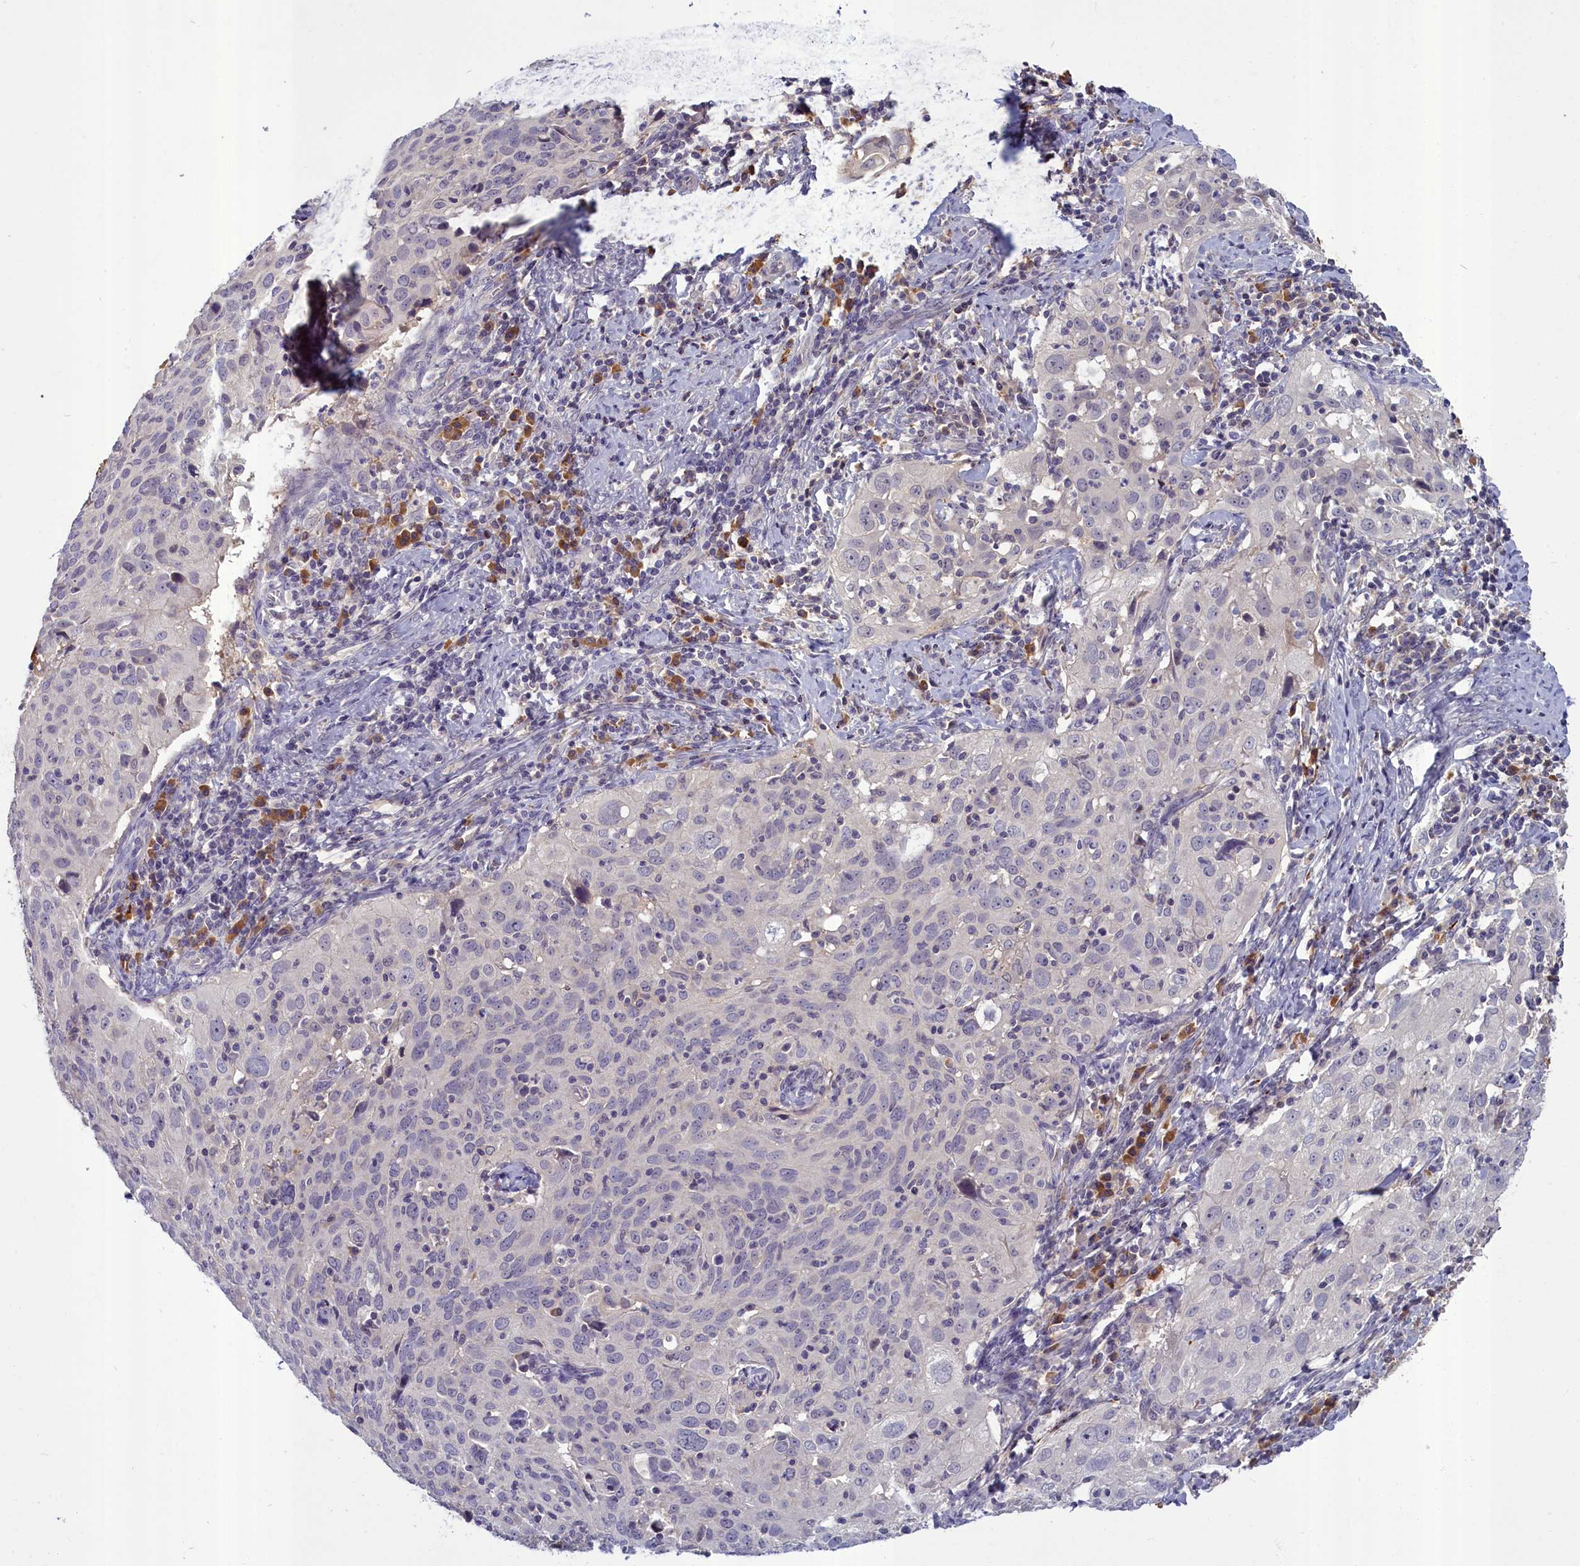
{"staining": {"intensity": "negative", "quantity": "none", "location": "none"}, "tissue": "cervical cancer", "cell_type": "Tumor cells", "image_type": "cancer", "snomed": [{"axis": "morphology", "description": "Squamous cell carcinoma, NOS"}, {"axis": "topography", "description": "Cervix"}], "caption": "Tumor cells are negative for protein expression in human cervical cancer (squamous cell carcinoma). The staining was performed using DAB to visualize the protein expression in brown, while the nuclei were stained in blue with hematoxylin (Magnification: 20x).", "gene": "SV2C", "patient": {"sex": "female", "age": 31}}